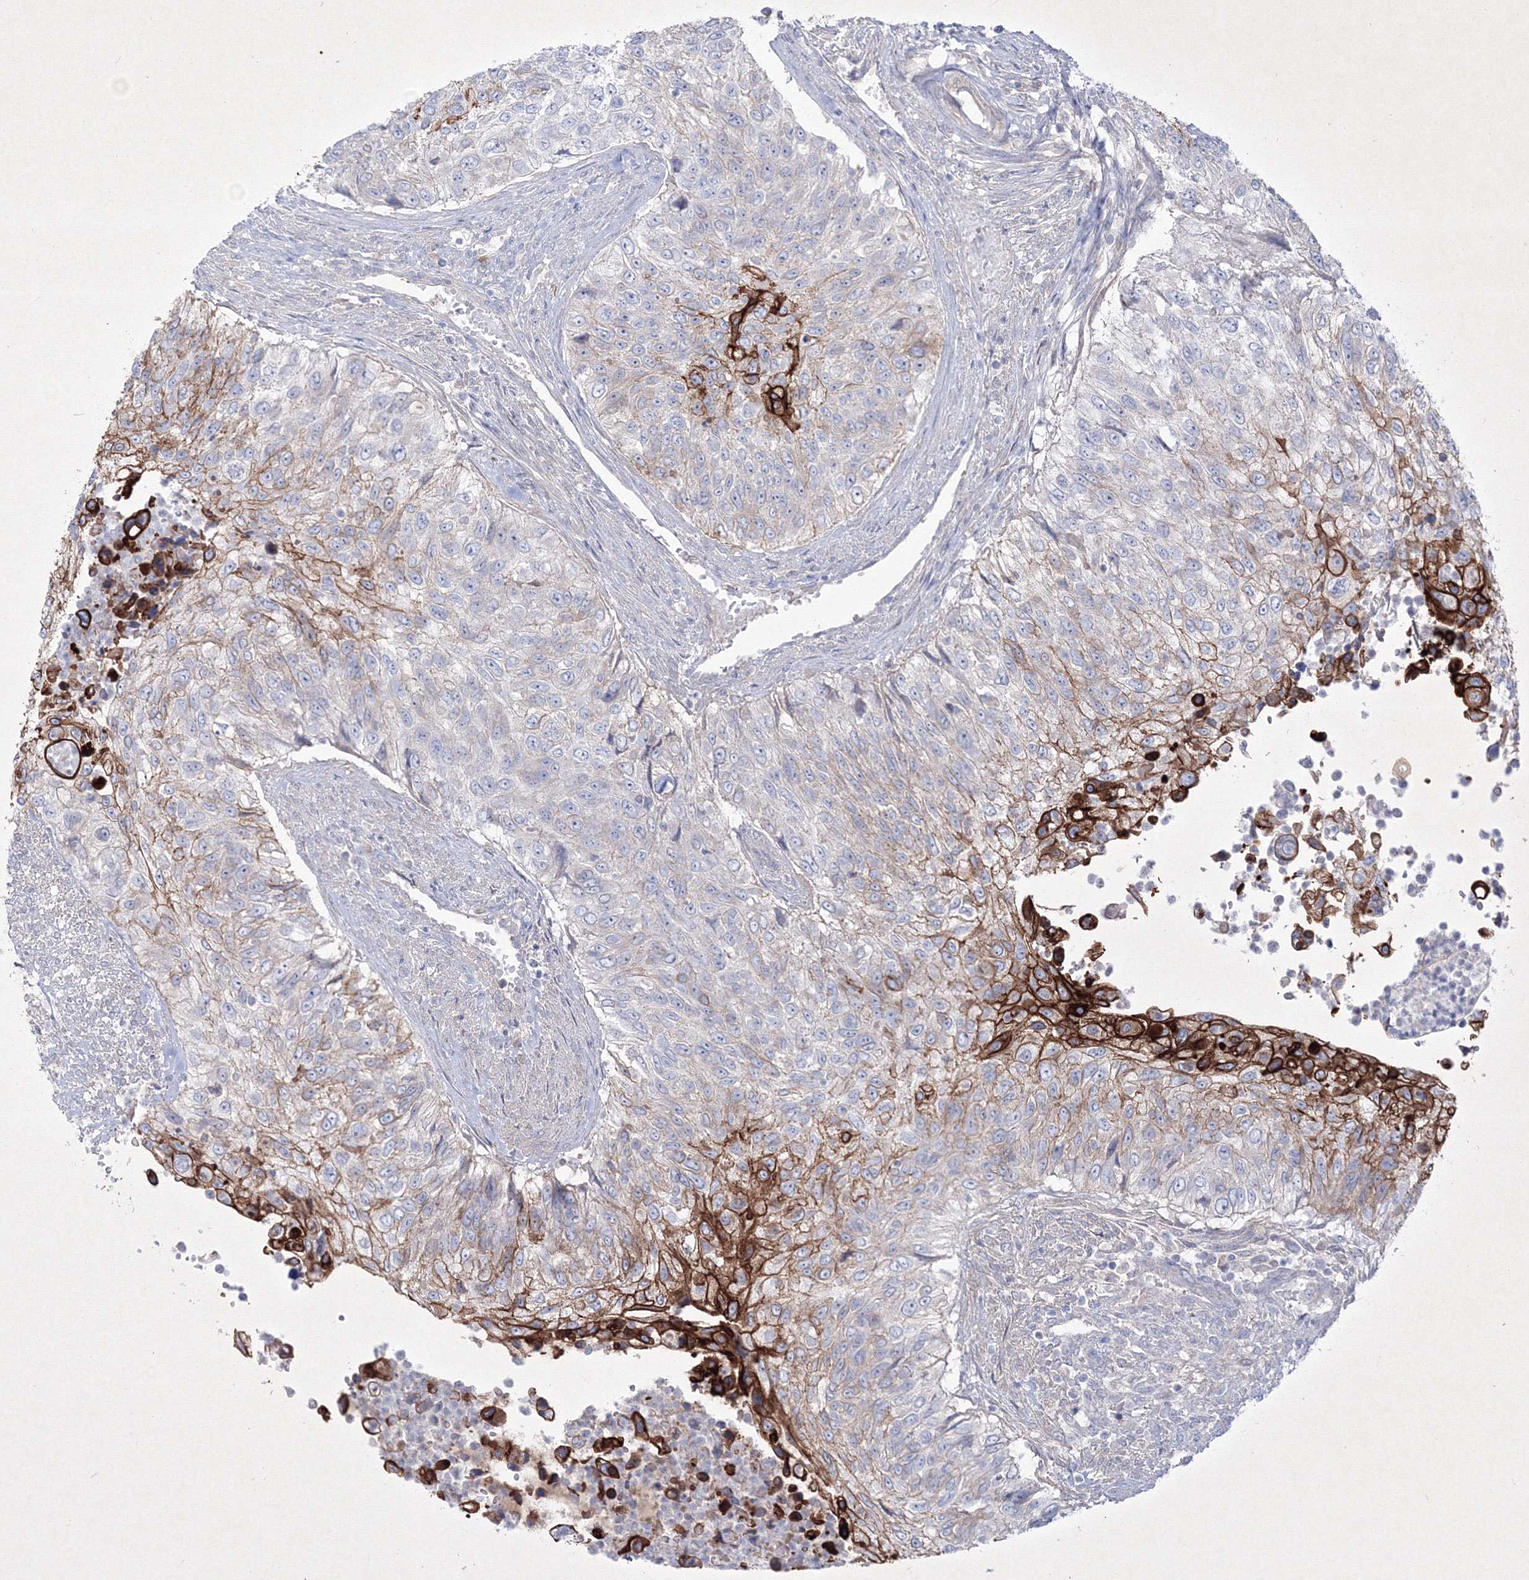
{"staining": {"intensity": "strong", "quantity": "25%-75%", "location": "cytoplasmic/membranous"}, "tissue": "urothelial cancer", "cell_type": "Tumor cells", "image_type": "cancer", "snomed": [{"axis": "morphology", "description": "Urothelial carcinoma, High grade"}, {"axis": "topography", "description": "Urinary bladder"}], "caption": "DAB immunohistochemical staining of human high-grade urothelial carcinoma demonstrates strong cytoplasmic/membranous protein positivity in about 25%-75% of tumor cells.", "gene": "TMEM139", "patient": {"sex": "female", "age": 60}}